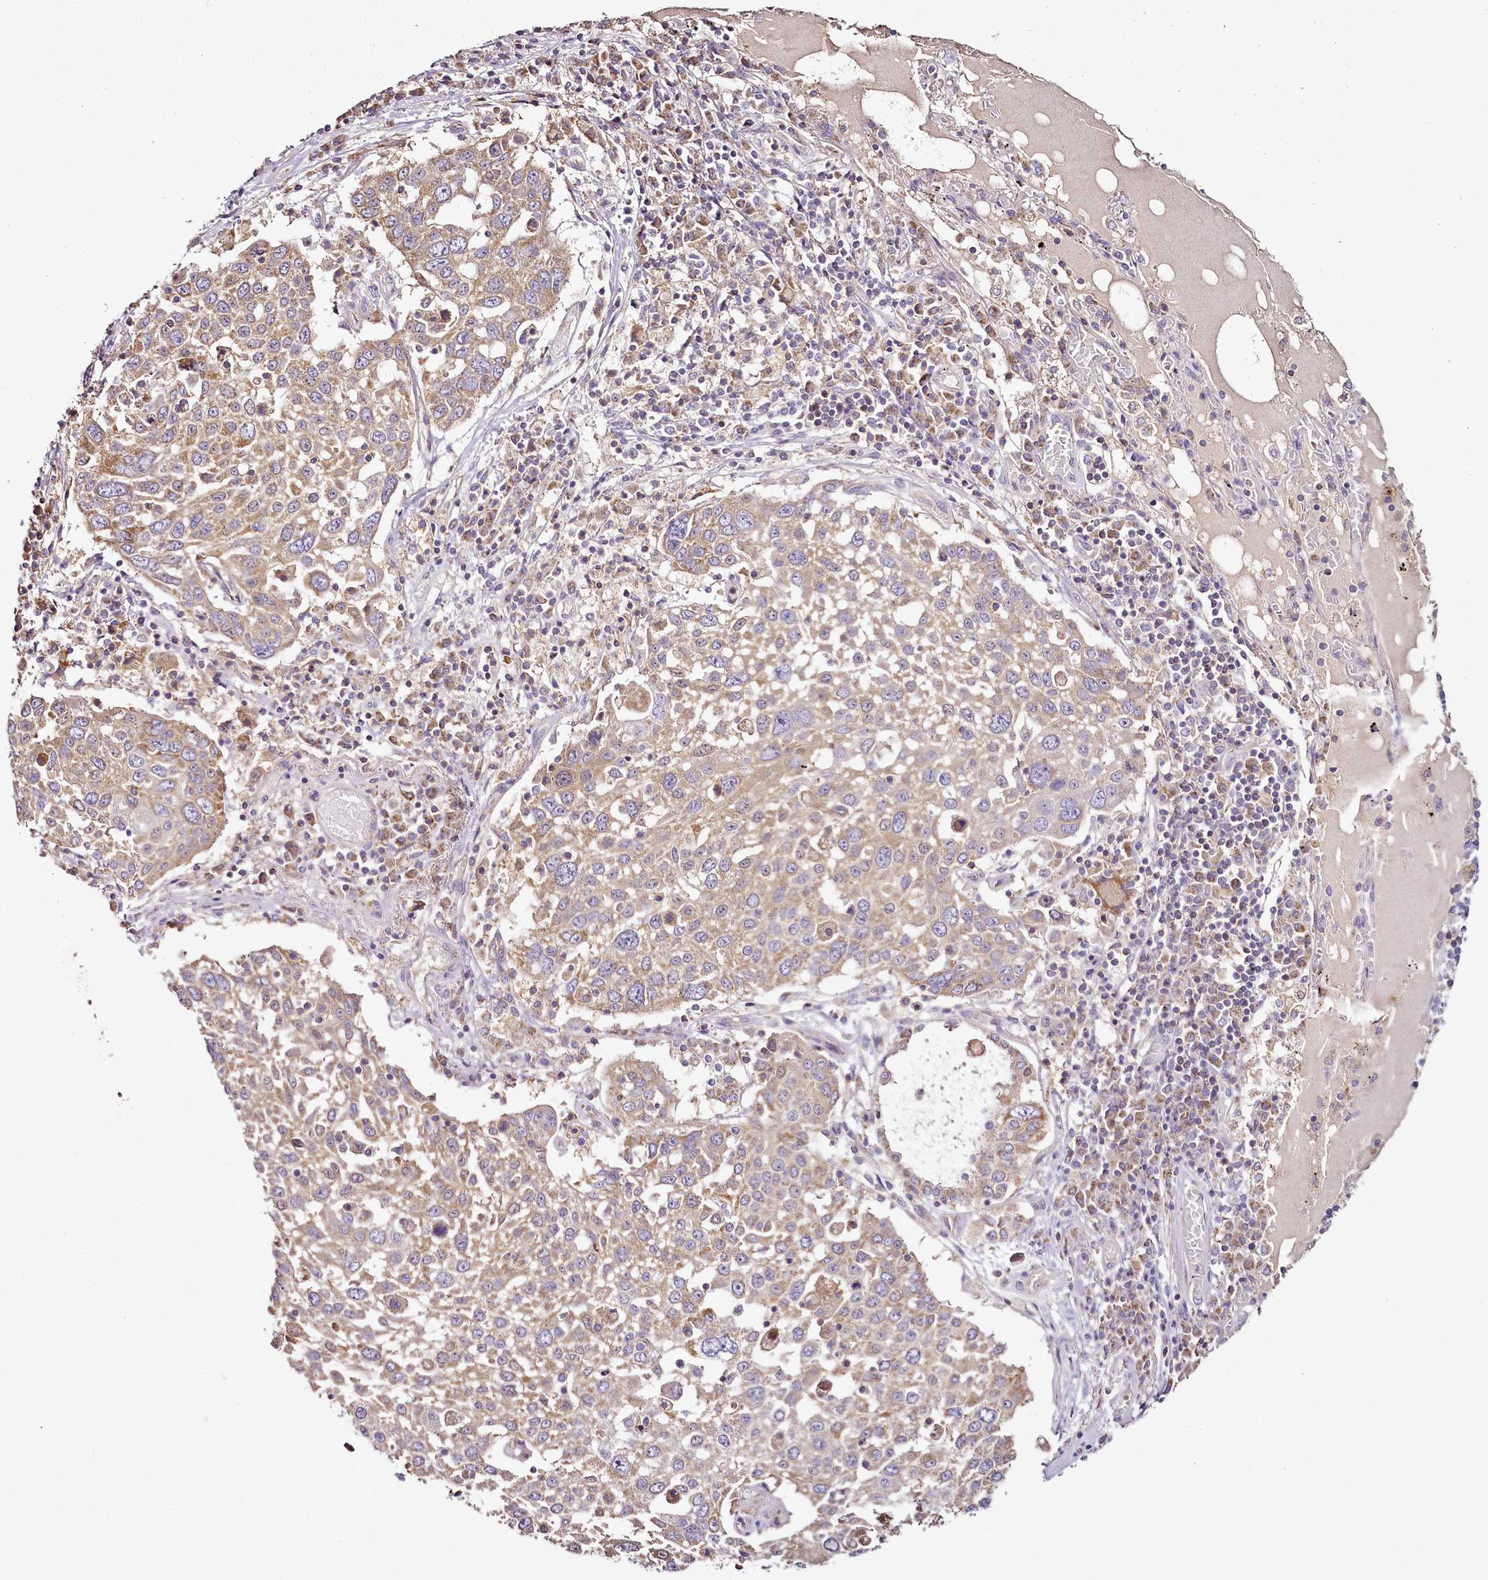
{"staining": {"intensity": "moderate", "quantity": ">75%", "location": "cytoplasmic/membranous"}, "tissue": "lung cancer", "cell_type": "Tumor cells", "image_type": "cancer", "snomed": [{"axis": "morphology", "description": "Squamous cell carcinoma, NOS"}, {"axis": "topography", "description": "Lung"}], "caption": "This photomicrograph demonstrates IHC staining of lung cancer (squamous cell carcinoma), with medium moderate cytoplasmic/membranous expression in approximately >75% of tumor cells.", "gene": "ACSS1", "patient": {"sex": "male", "age": 65}}